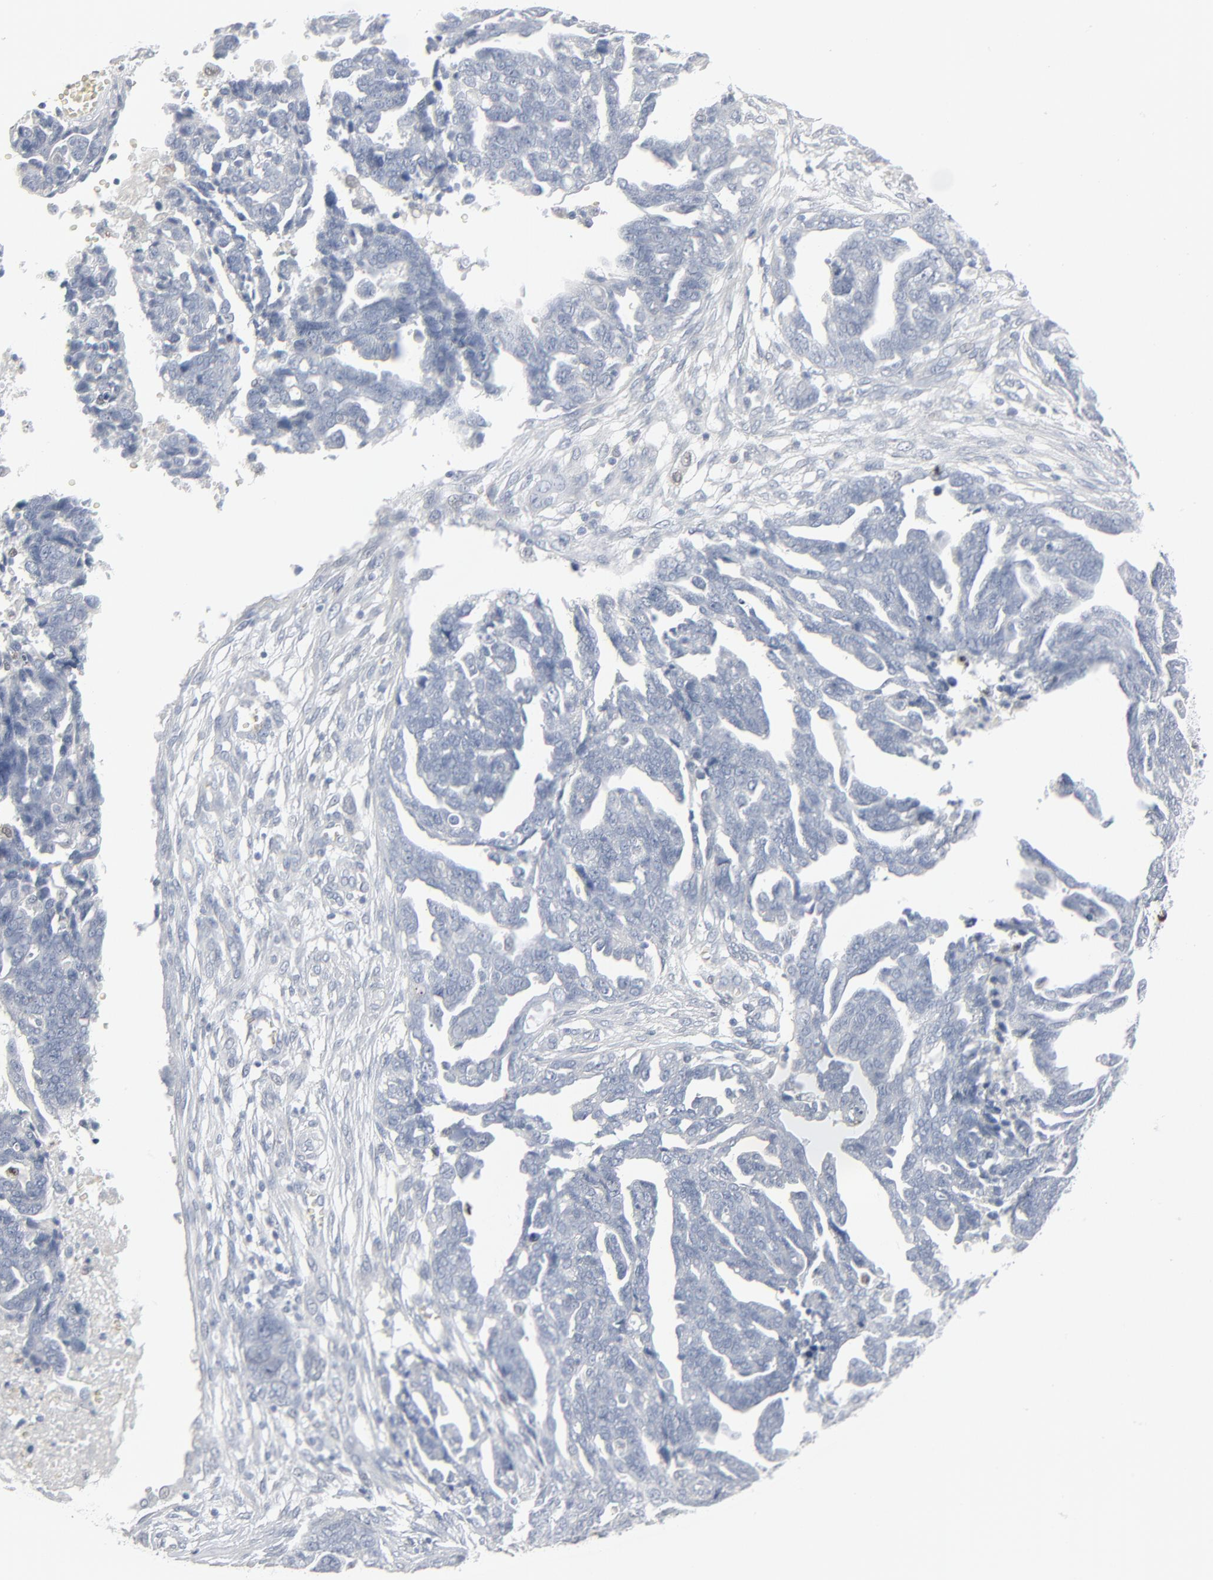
{"staining": {"intensity": "negative", "quantity": "none", "location": "none"}, "tissue": "ovarian cancer", "cell_type": "Tumor cells", "image_type": "cancer", "snomed": [{"axis": "morphology", "description": "Carcinoma, endometroid"}, {"axis": "topography", "description": "Ovary"}], "caption": "A high-resolution histopathology image shows IHC staining of ovarian cancer (endometroid carcinoma), which demonstrates no significant expression in tumor cells. The staining was performed using DAB (3,3'-diaminobenzidine) to visualize the protein expression in brown, while the nuclei were stained in blue with hematoxylin (Magnification: 20x).", "gene": "MITF", "patient": {"sex": "female", "age": 61}}